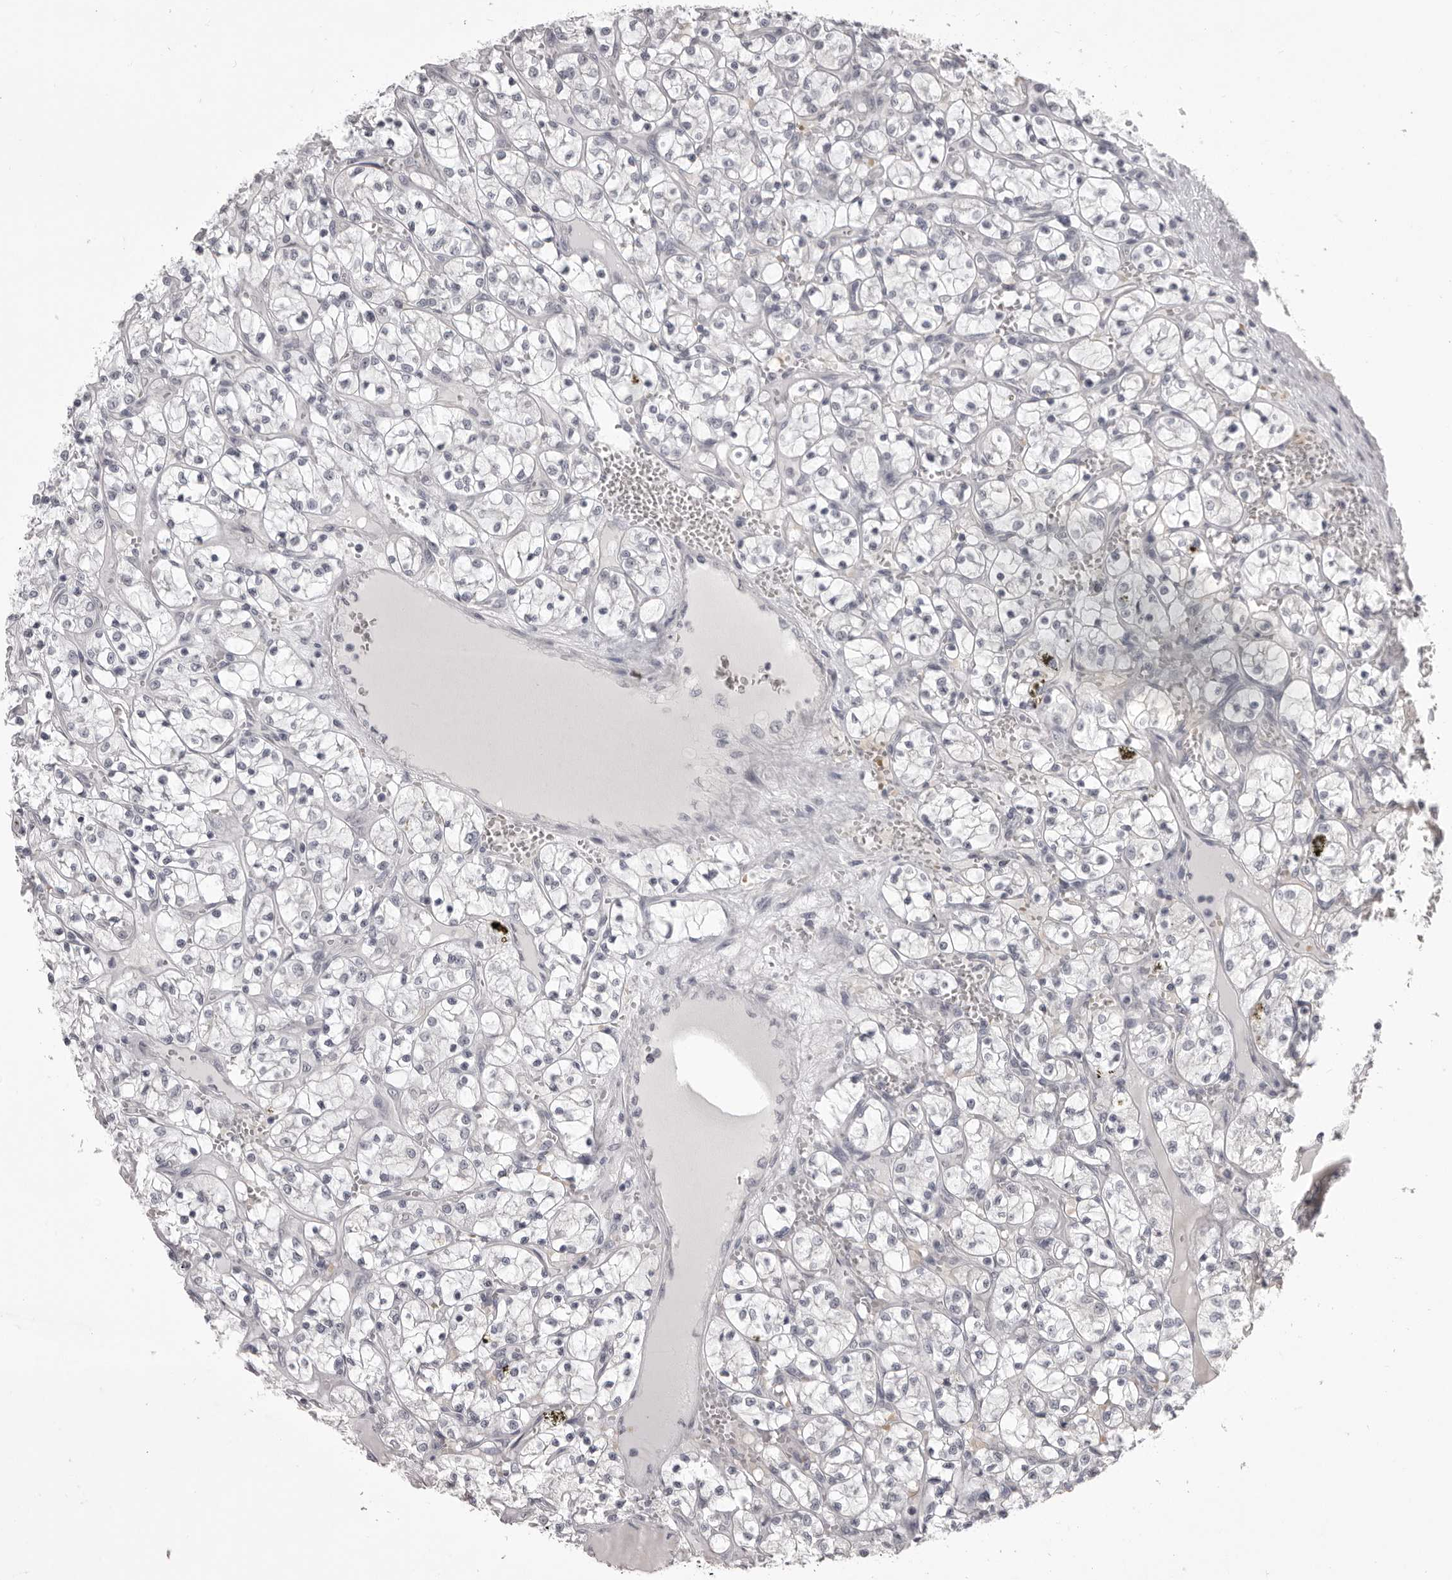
{"staining": {"intensity": "negative", "quantity": "none", "location": "none"}, "tissue": "renal cancer", "cell_type": "Tumor cells", "image_type": "cancer", "snomed": [{"axis": "morphology", "description": "Adenocarcinoma, NOS"}, {"axis": "topography", "description": "Kidney"}], "caption": "DAB immunohistochemical staining of human renal adenocarcinoma demonstrates no significant staining in tumor cells. (DAB (3,3'-diaminobenzidine) IHC, high magnification).", "gene": "EPHA10", "patient": {"sex": "female", "age": 69}}